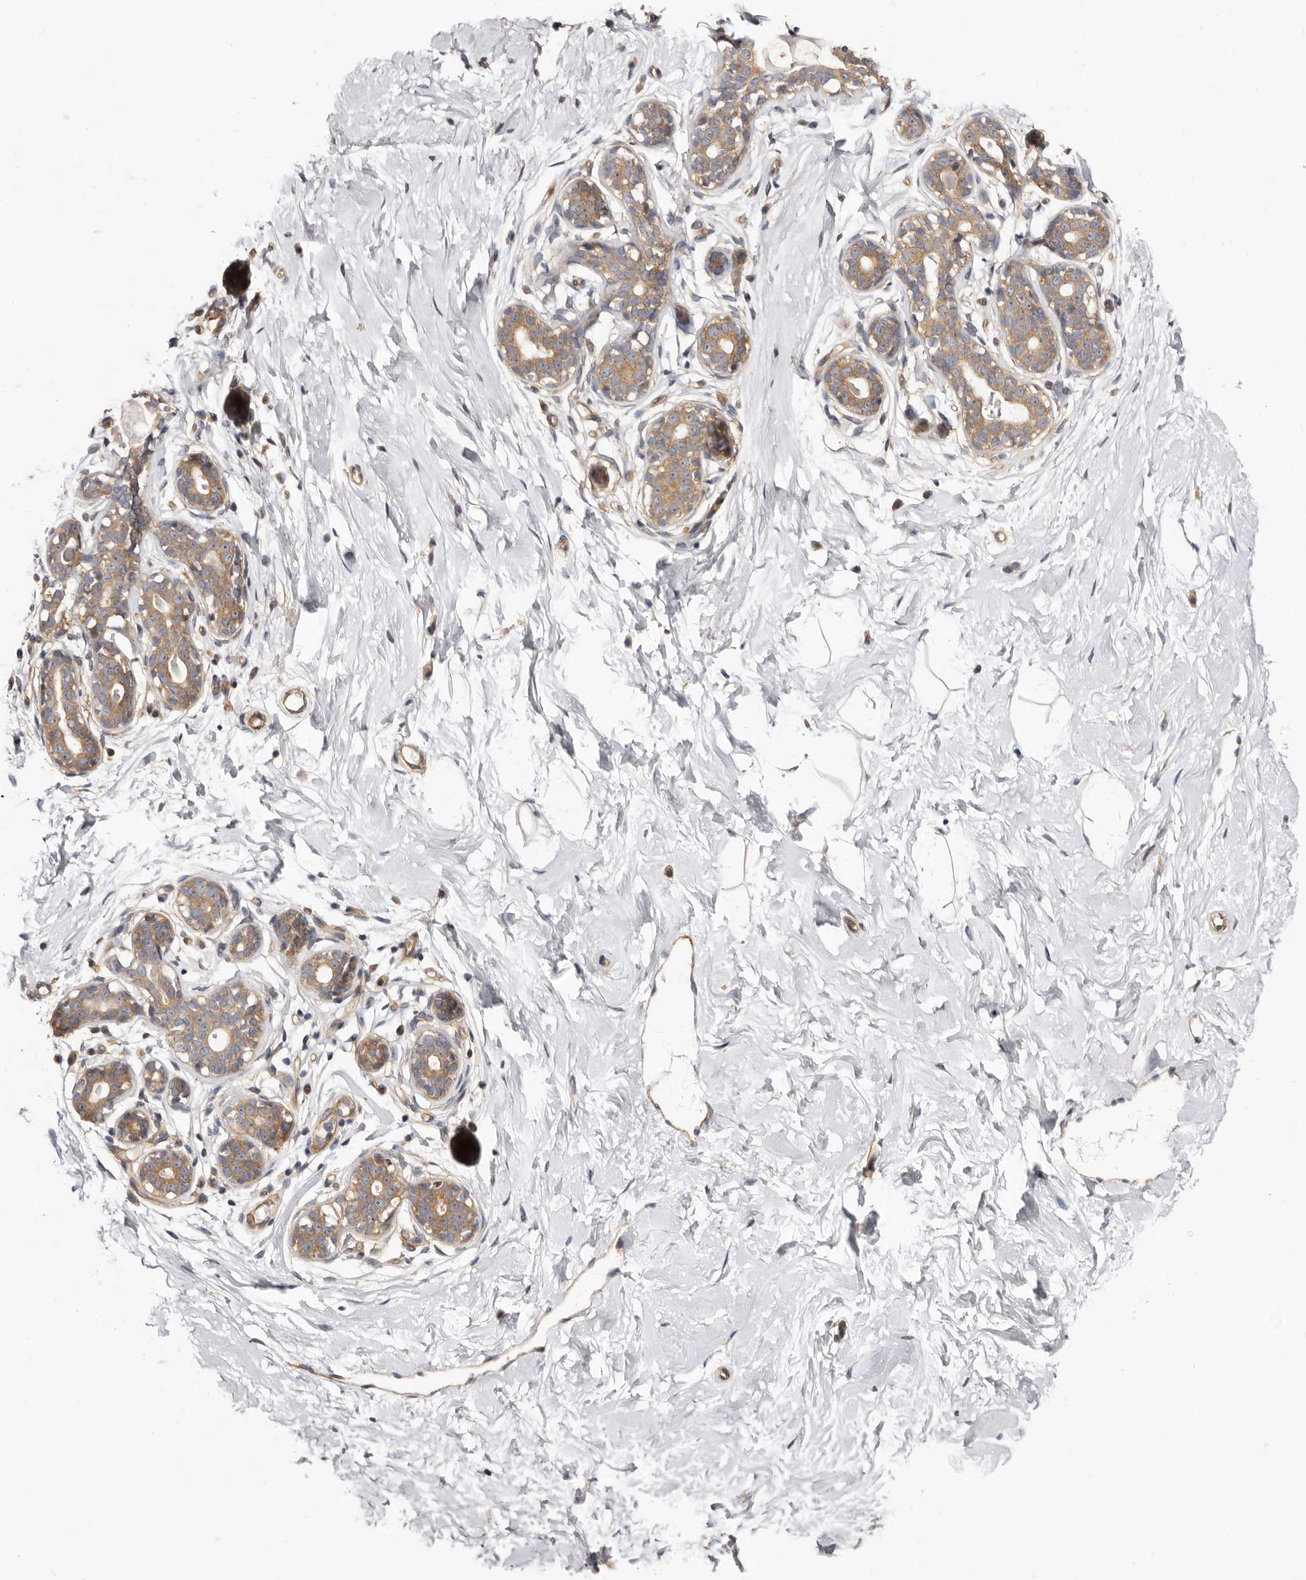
{"staining": {"intensity": "weak", "quantity": ">75%", "location": "cytoplasmic/membranous"}, "tissue": "breast", "cell_type": "Adipocytes", "image_type": "normal", "snomed": [{"axis": "morphology", "description": "Normal tissue, NOS"}, {"axis": "morphology", "description": "Adenoma, NOS"}, {"axis": "topography", "description": "Breast"}], "caption": "Brown immunohistochemical staining in normal breast exhibits weak cytoplasmic/membranous positivity in about >75% of adipocytes. The staining was performed using DAB (3,3'-diaminobenzidine), with brown indicating positive protein expression. Nuclei are stained blue with hematoxylin.", "gene": "PANK4", "patient": {"sex": "female", "age": 23}}